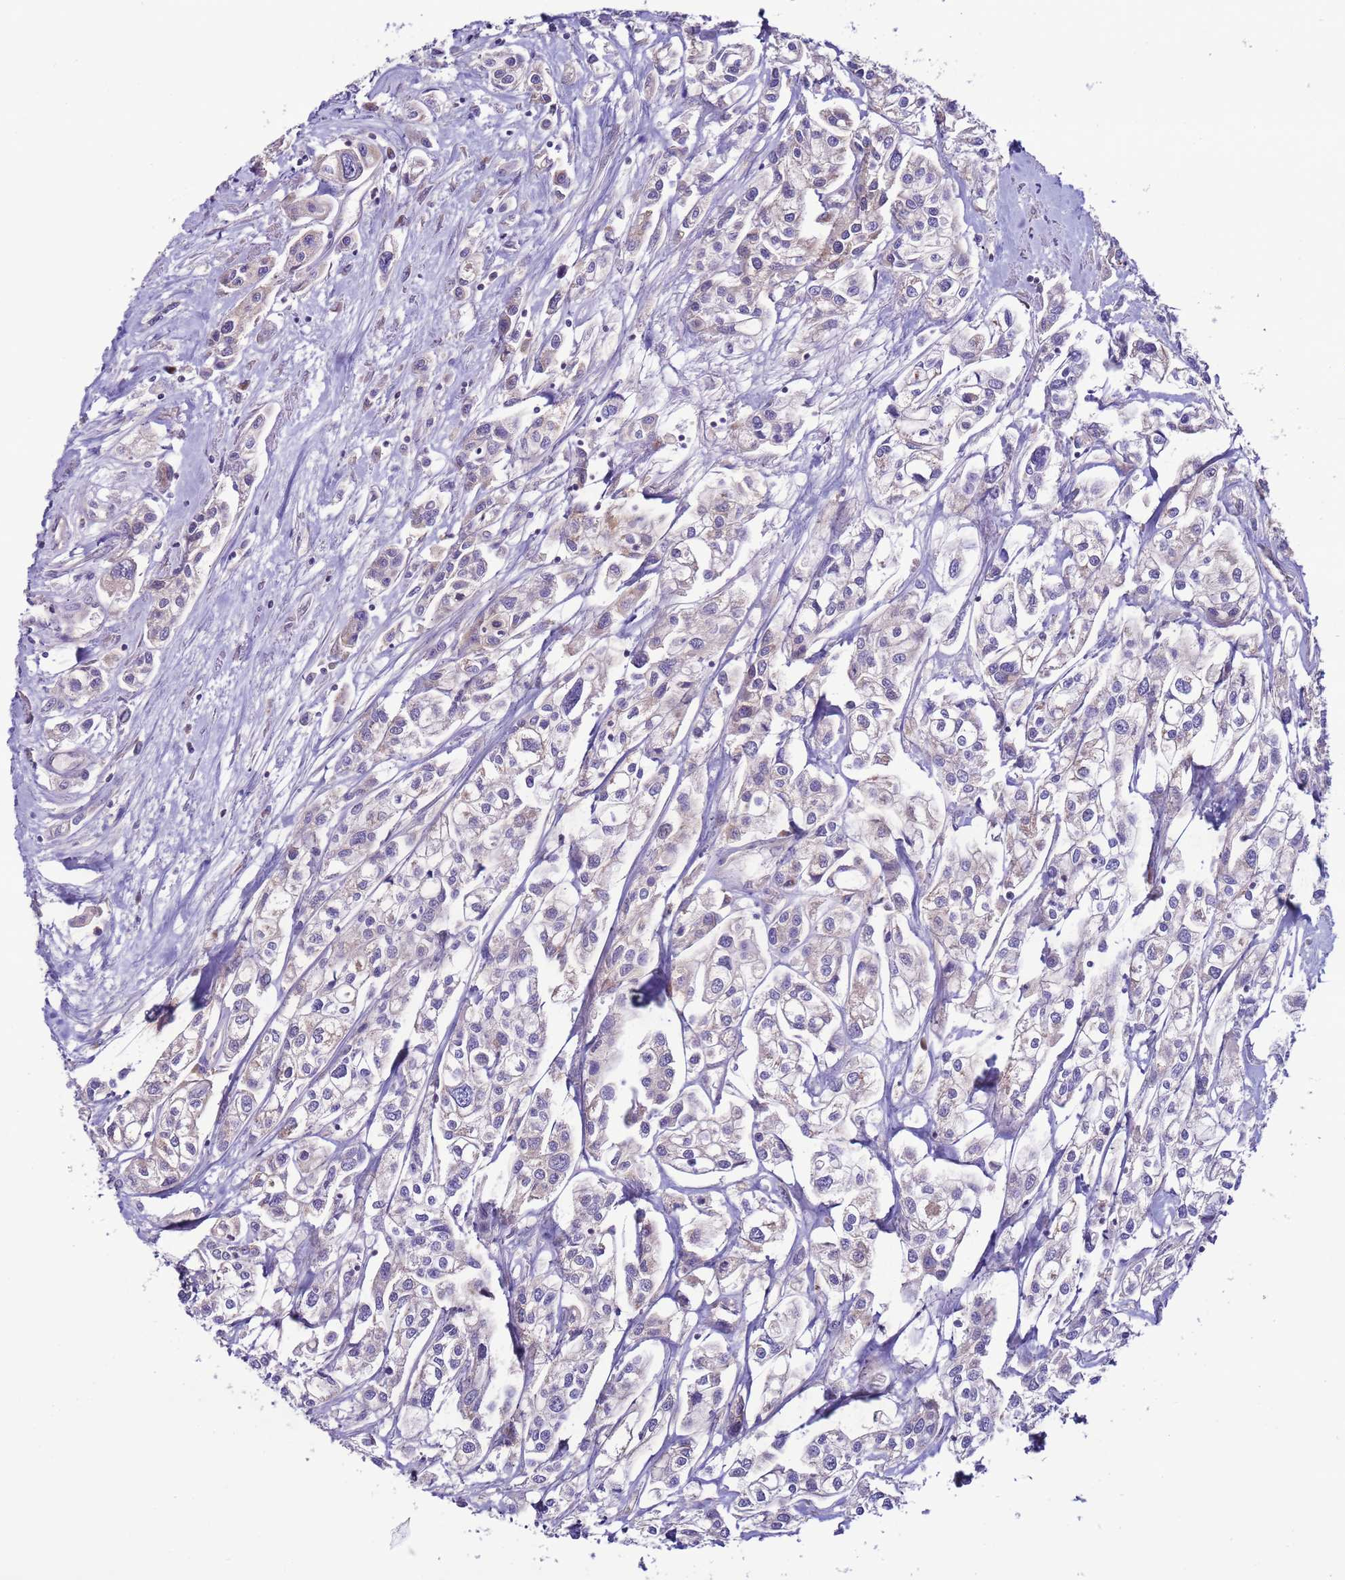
{"staining": {"intensity": "negative", "quantity": "none", "location": "none"}, "tissue": "urothelial cancer", "cell_type": "Tumor cells", "image_type": "cancer", "snomed": [{"axis": "morphology", "description": "Urothelial carcinoma, High grade"}, {"axis": "topography", "description": "Urinary bladder"}], "caption": "Tumor cells show no significant protein expression in urothelial cancer.", "gene": "AHI1", "patient": {"sex": "male", "age": 67}}